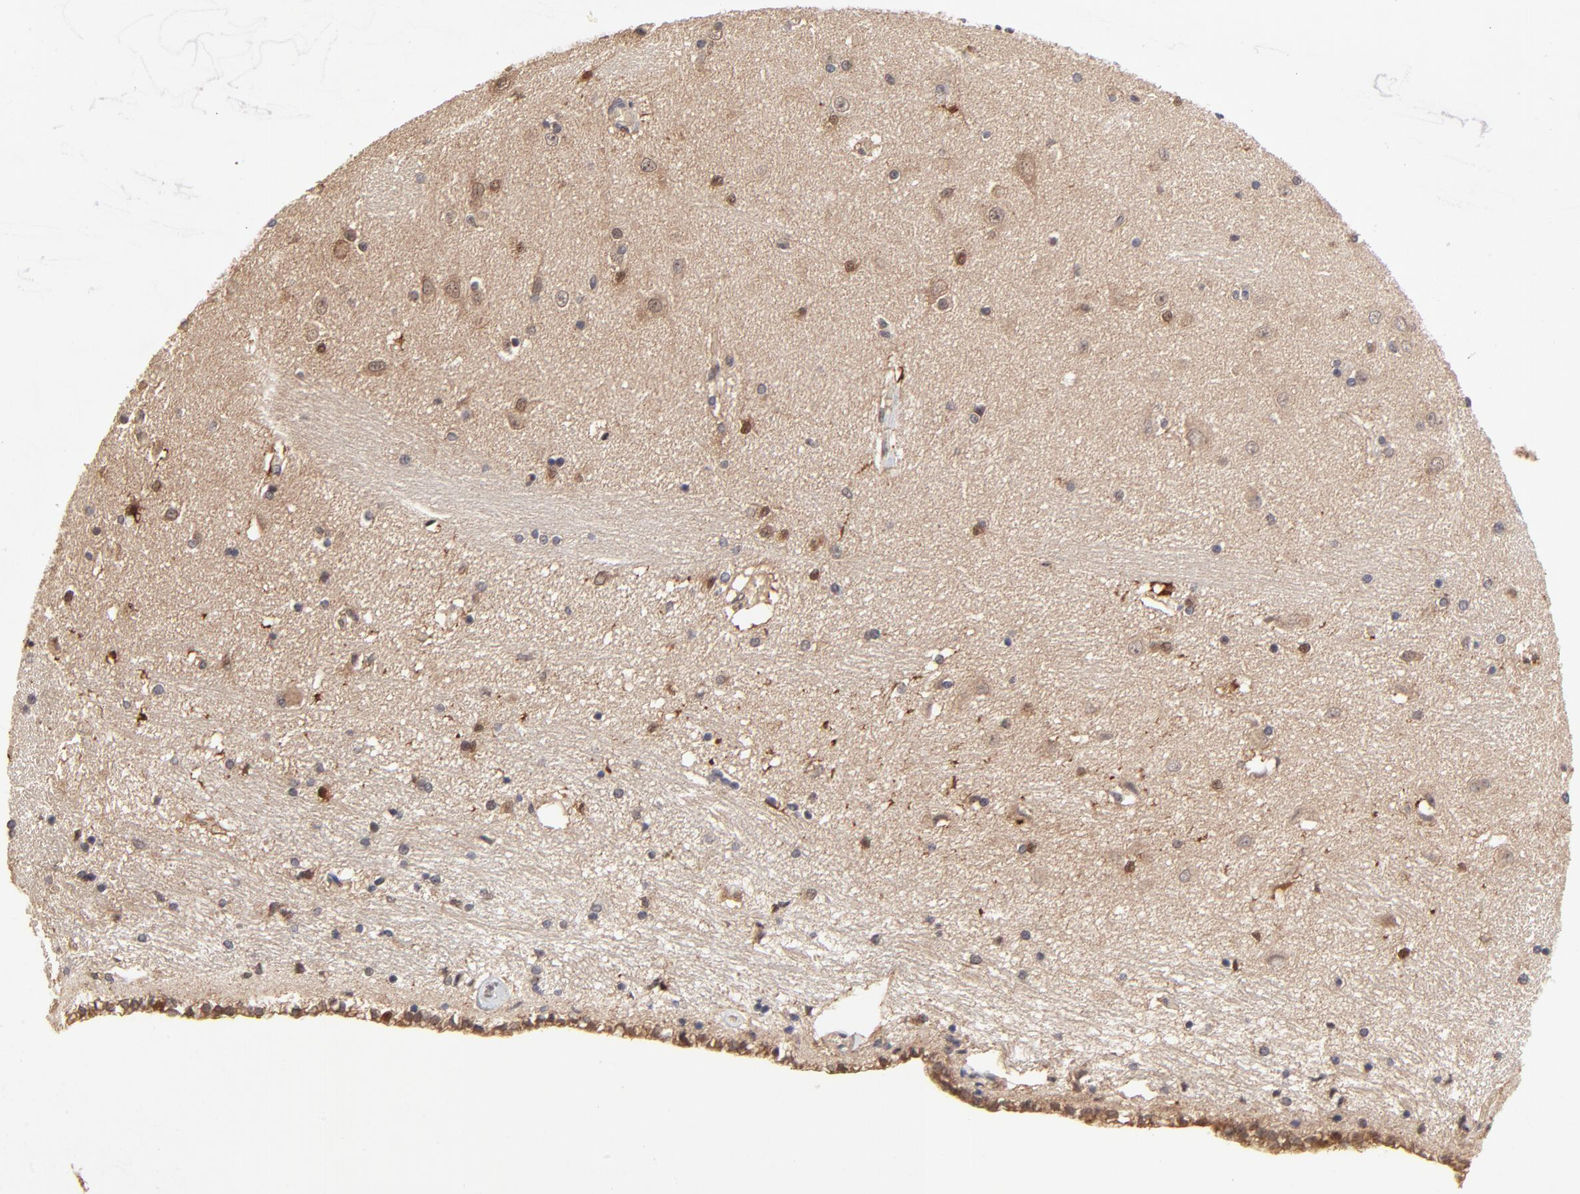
{"staining": {"intensity": "moderate", "quantity": "25%-75%", "location": "cytoplasmic/membranous"}, "tissue": "hippocampus", "cell_type": "Glial cells", "image_type": "normal", "snomed": [{"axis": "morphology", "description": "Normal tissue, NOS"}, {"axis": "topography", "description": "Hippocampus"}], "caption": "DAB immunohistochemical staining of normal hippocampus exhibits moderate cytoplasmic/membranous protein staining in approximately 25%-75% of glial cells.", "gene": "FRMD8", "patient": {"sex": "female", "age": 54}}